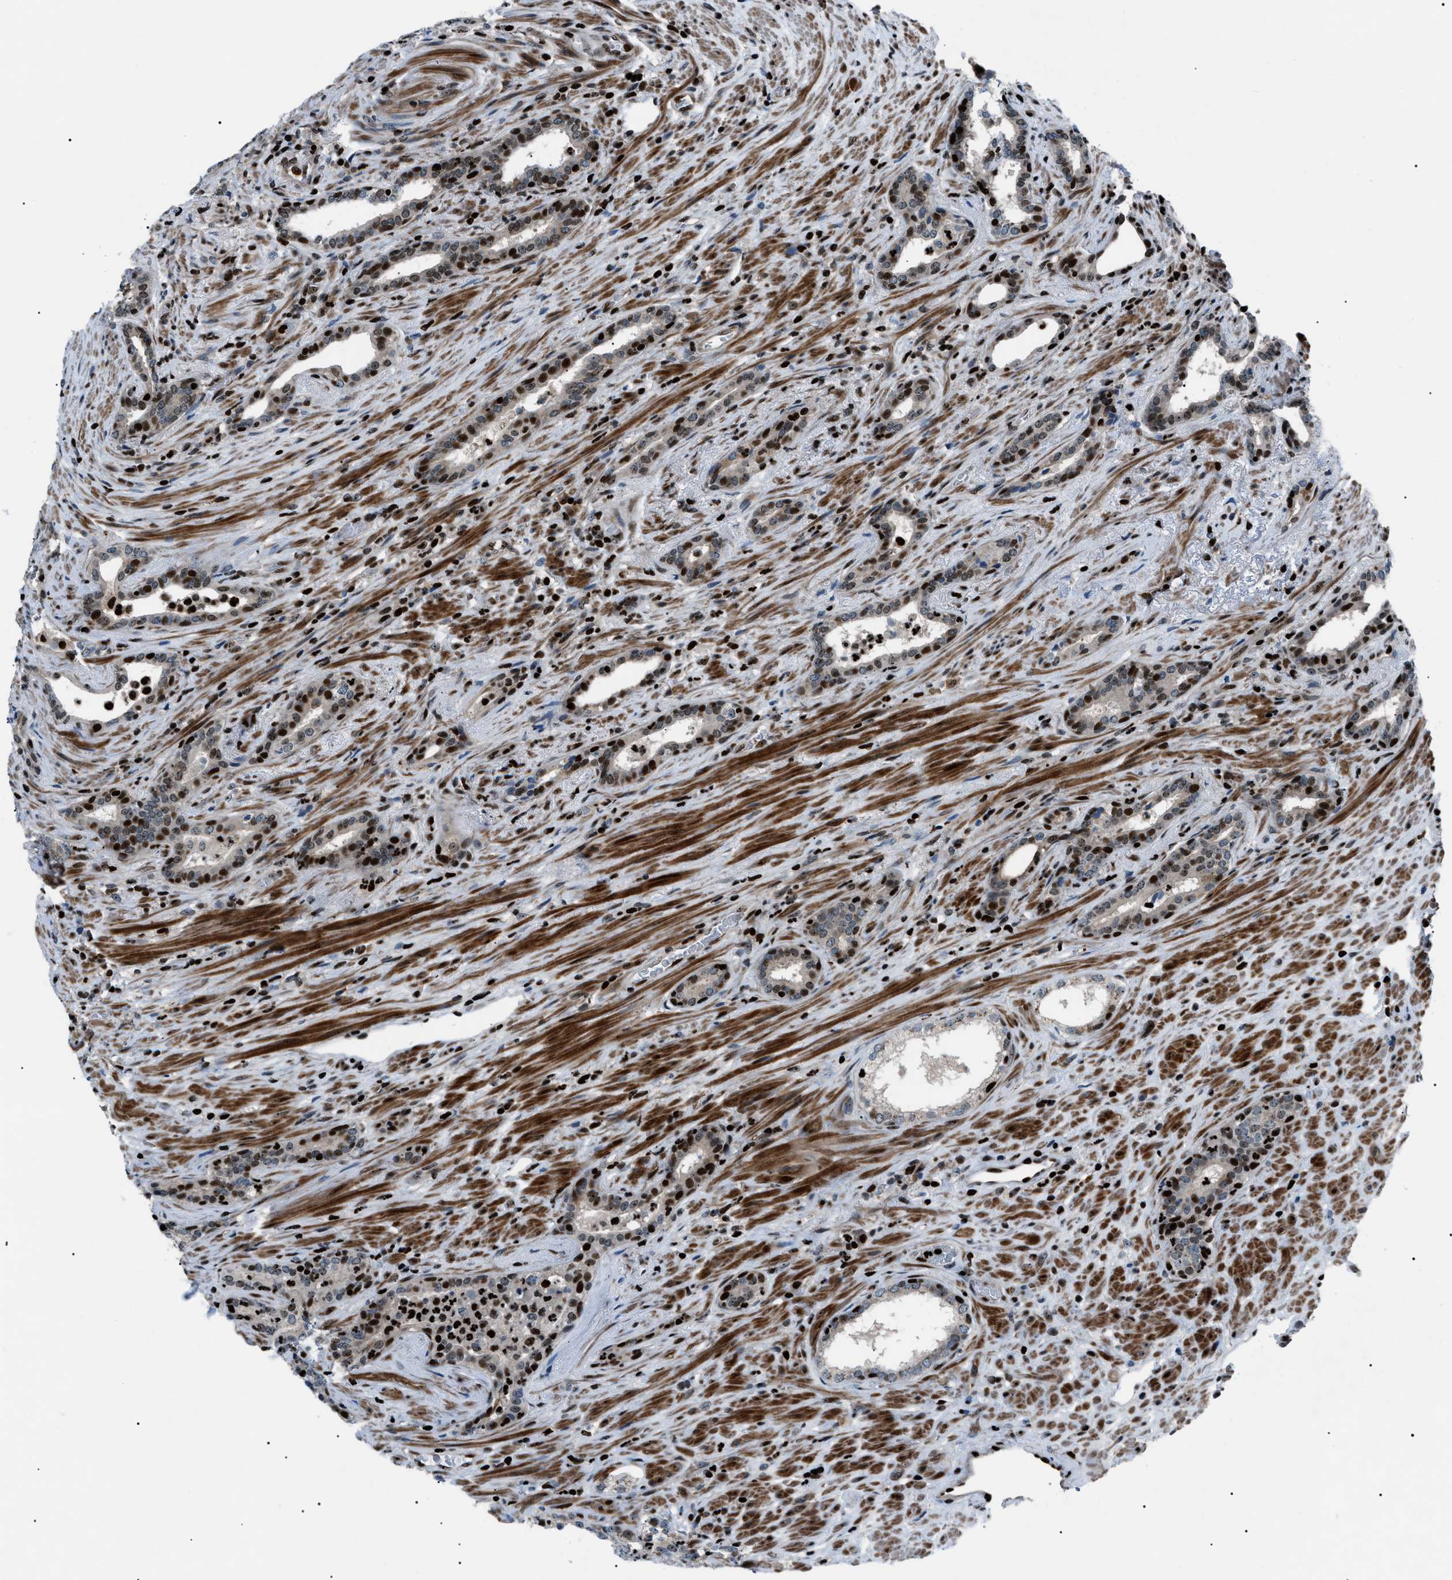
{"staining": {"intensity": "strong", "quantity": "25%-75%", "location": "nuclear"}, "tissue": "prostate cancer", "cell_type": "Tumor cells", "image_type": "cancer", "snomed": [{"axis": "morphology", "description": "Adenocarcinoma, High grade"}, {"axis": "topography", "description": "Prostate"}], "caption": "Strong nuclear staining for a protein is seen in approximately 25%-75% of tumor cells of prostate cancer using immunohistochemistry.", "gene": "PRKX", "patient": {"sex": "male", "age": 71}}